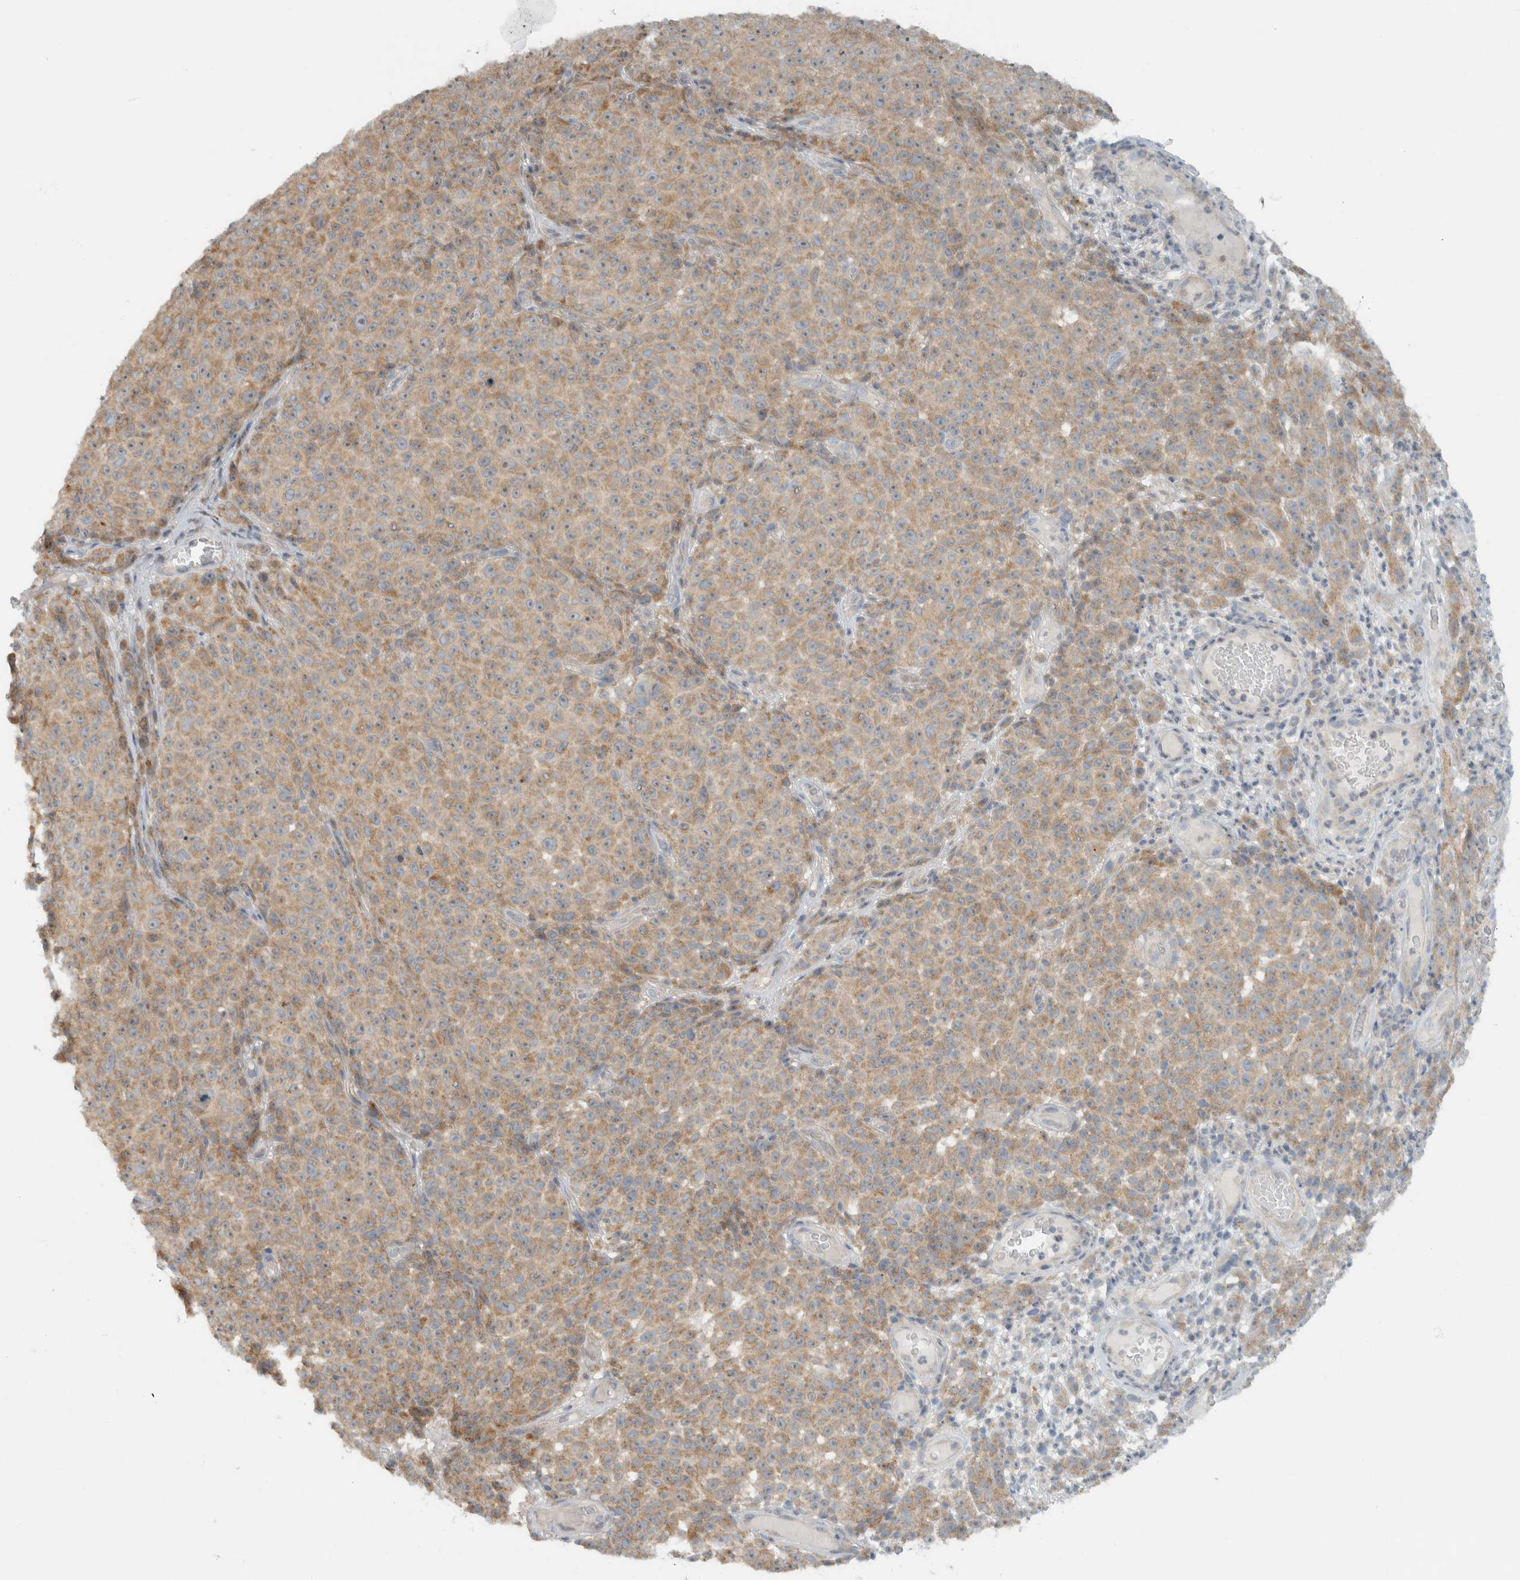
{"staining": {"intensity": "weak", "quantity": ">75%", "location": "cytoplasmic/membranous"}, "tissue": "melanoma", "cell_type": "Tumor cells", "image_type": "cancer", "snomed": [{"axis": "morphology", "description": "Malignant melanoma, NOS"}, {"axis": "topography", "description": "Skin"}], "caption": "This photomicrograph reveals immunohistochemistry staining of human melanoma, with low weak cytoplasmic/membranous staining in approximately >75% of tumor cells.", "gene": "HGS", "patient": {"sex": "female", "age": 82}}